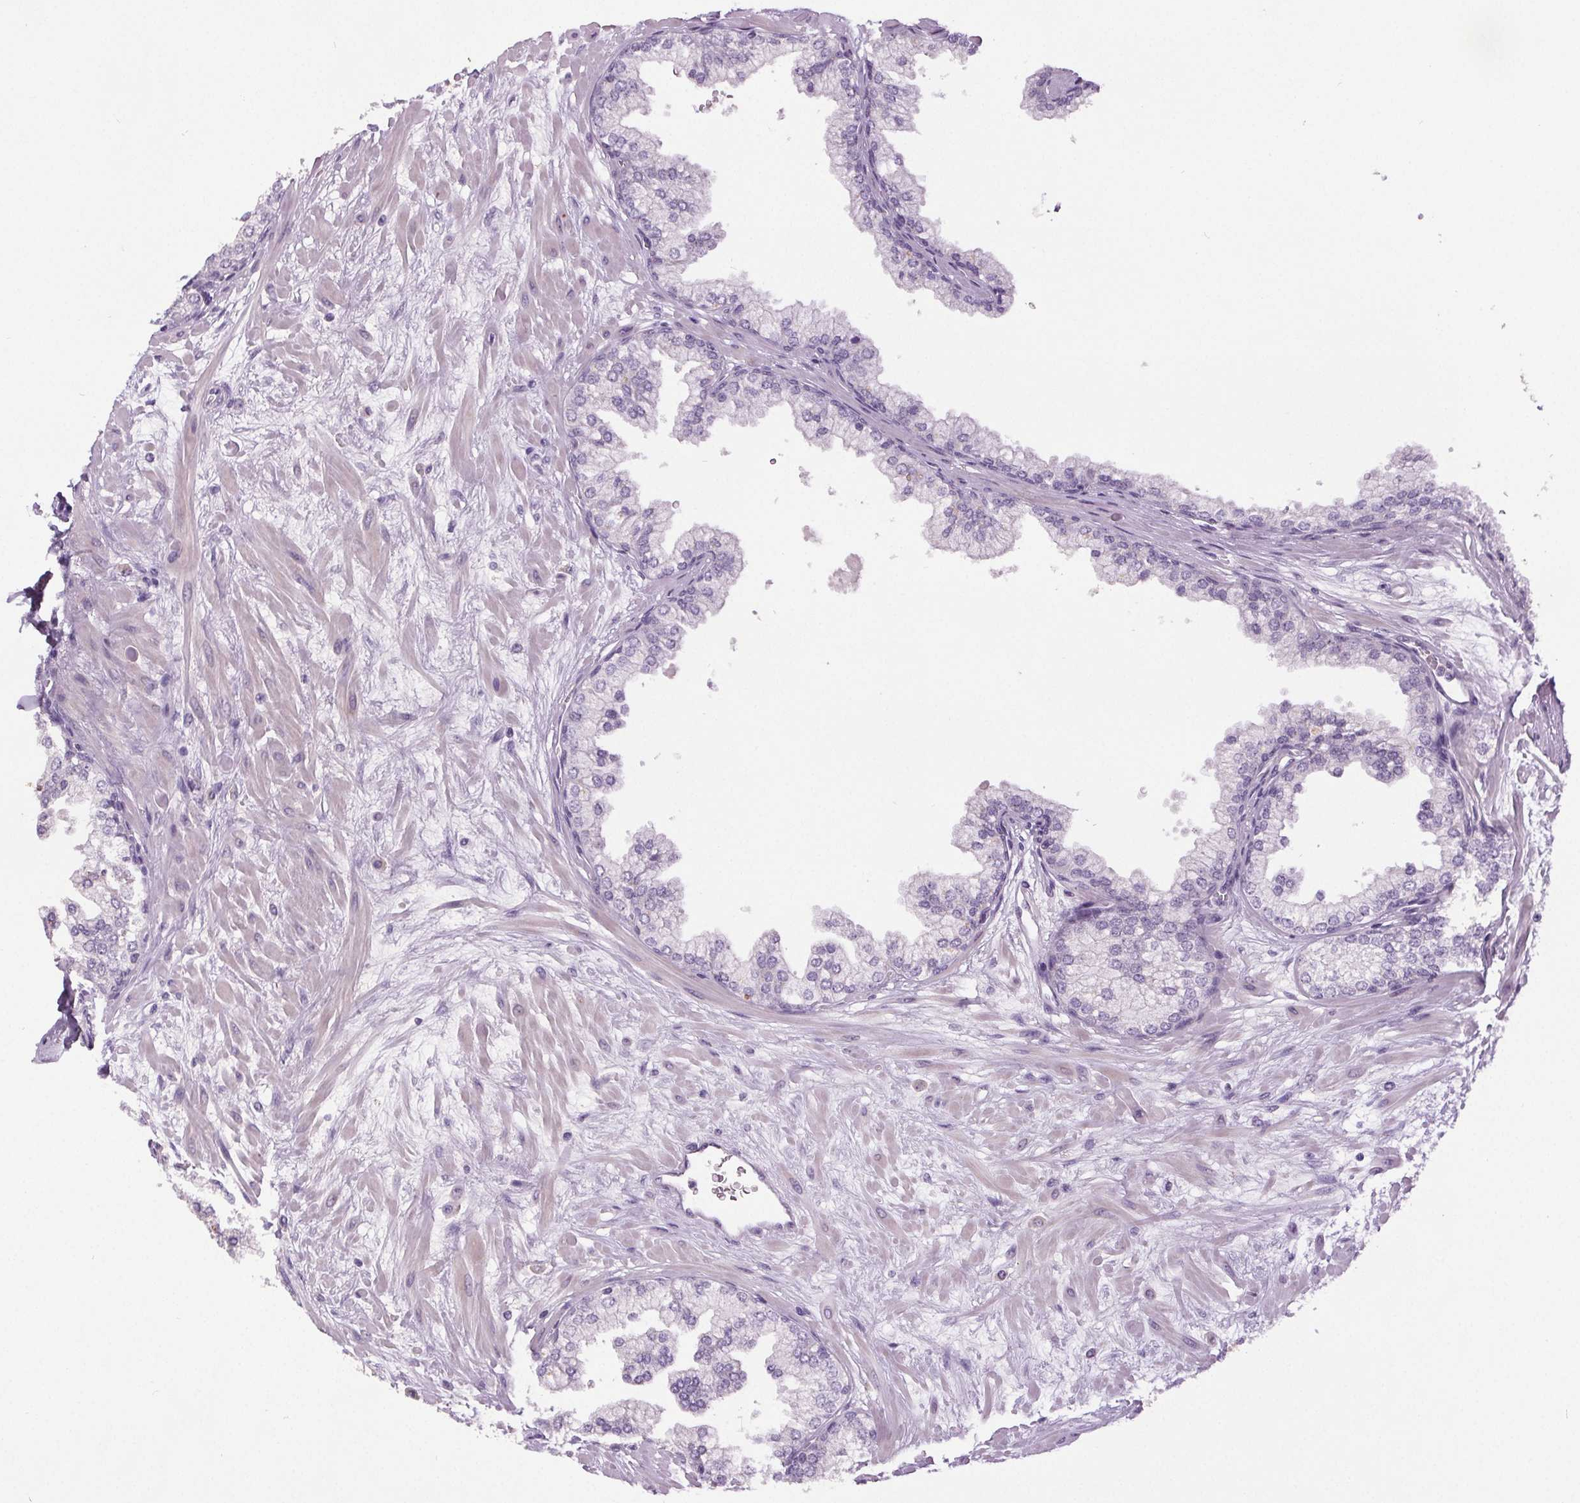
{"staining": {"intensity": "negative", "quantity": "none", "location": "none"}, "tissue": "prostate", "cell_type": "Glandular cells", "image_type": "normal", "snomed": [{"axis": "morphology", "description": "Normal tissue, NOS"}, {"axis": "topography", "description": "Prostate"}, {"axis": "topography", "description": "Peripheral nerve tissue"}], "caption": "IHC image of benign human prostate stained for a protein (brown), which exhibits no expression in glandular cells. The staining is performed using DAB (3,3'-diaminobenzidine) brown chromogen with nuclei counter-stained in using hematoxylin.", "gene": "GPIHBP1", "patient": {"sex": "male", "age": 61}}